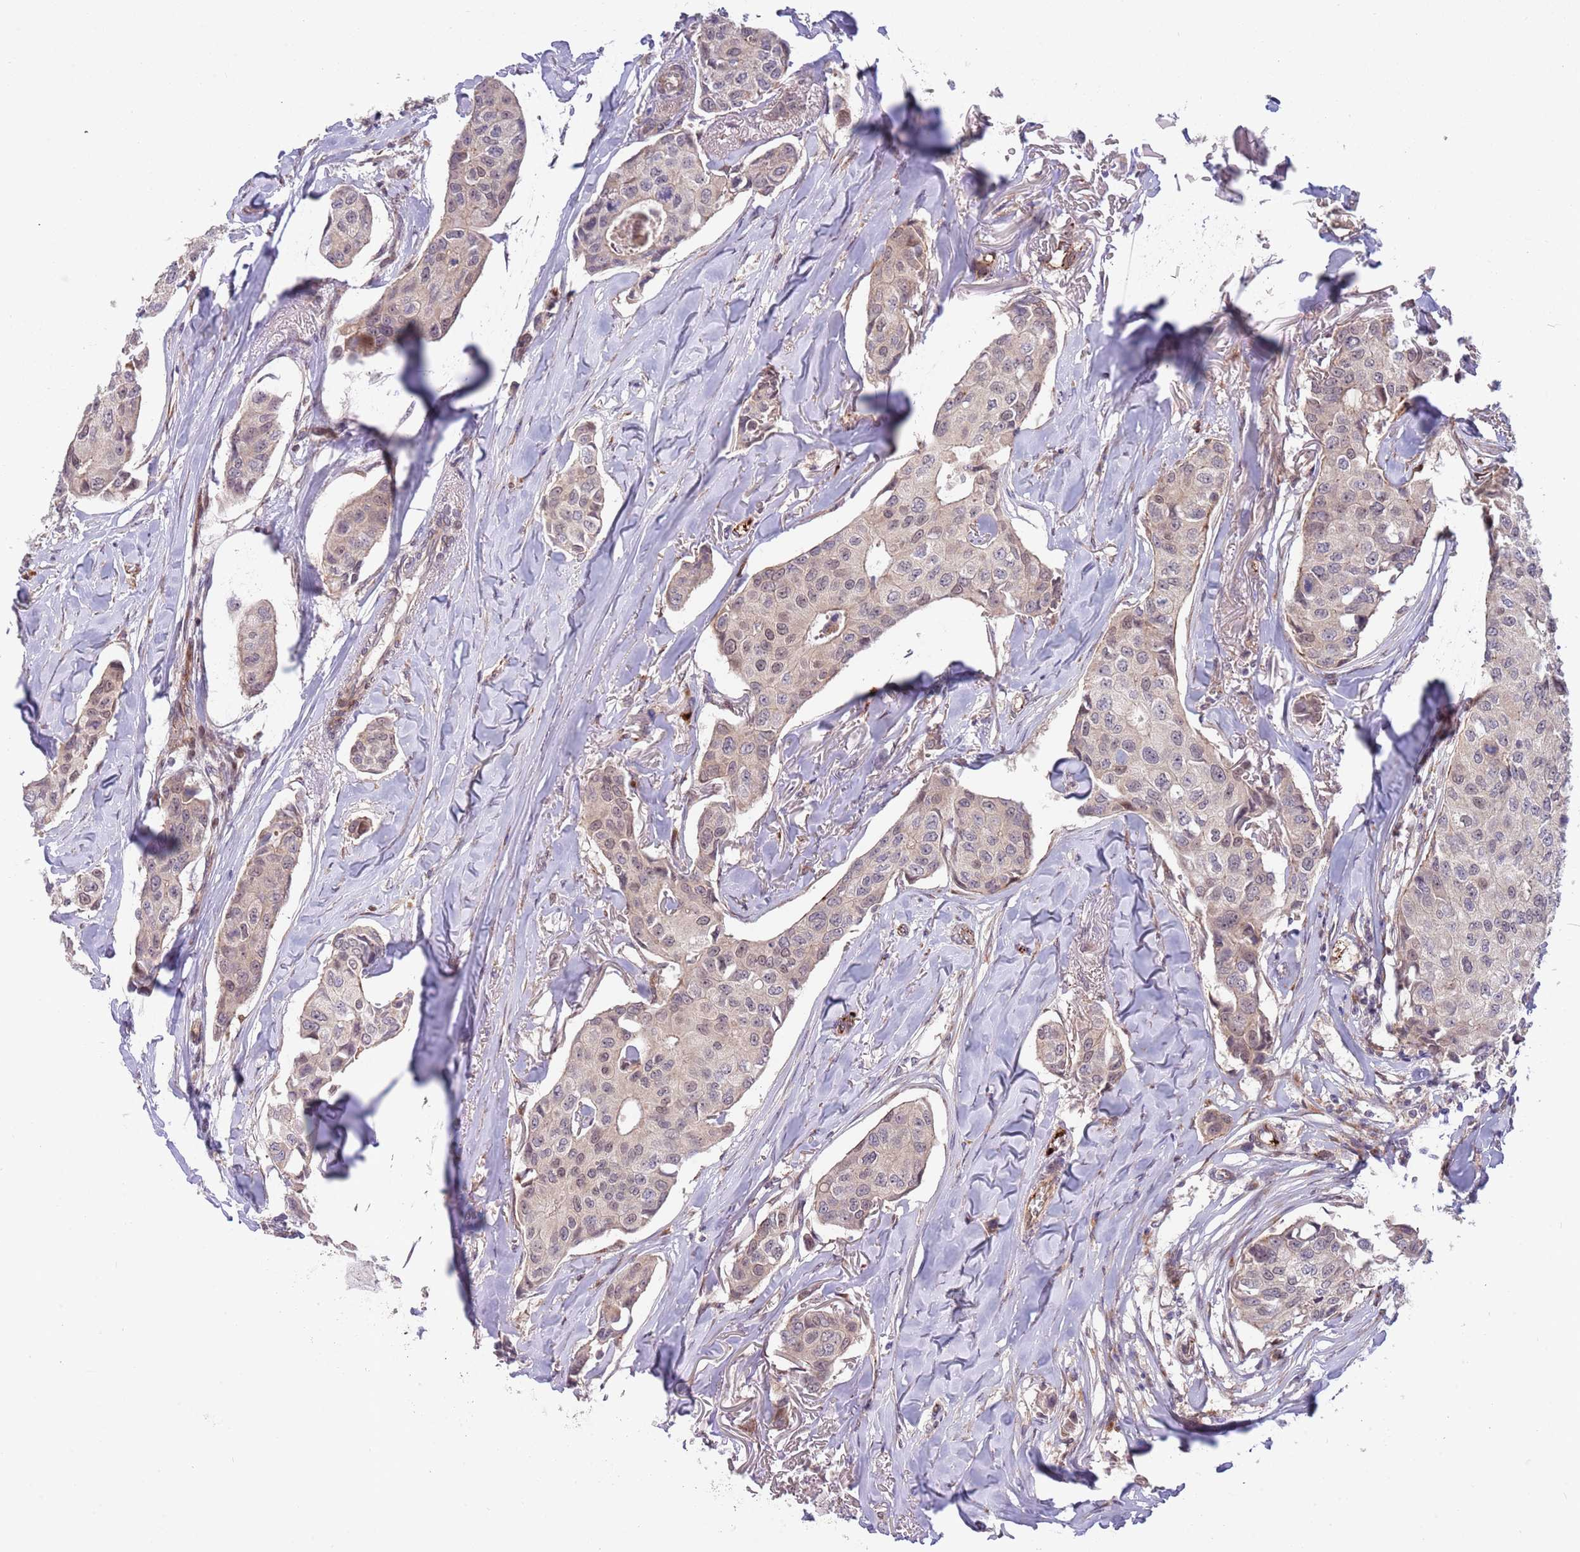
{"staining": {"intensity": "weak", "quantity": "<25%", "location": "nuclear"}, "tissue": "breast cancer", "cell_type": "Tumor cells", "image_type": "cancer", "snomed": [{"axis": "morphology", "description": "Duct carcinoma"}, {"axis": "topography", "description": "Breast"}], "caption": "Tumor cells show no significant staining in breast cancer. The staining was performed using DAB (3,3'-diaminobenzidine) to visualize the protein expression in brown, while the nuclei were stained in blue with hematoxylin (Magnification: 20x).", "gene": "NT5DC4", "patient": {"sex": "female", "age": 80}}